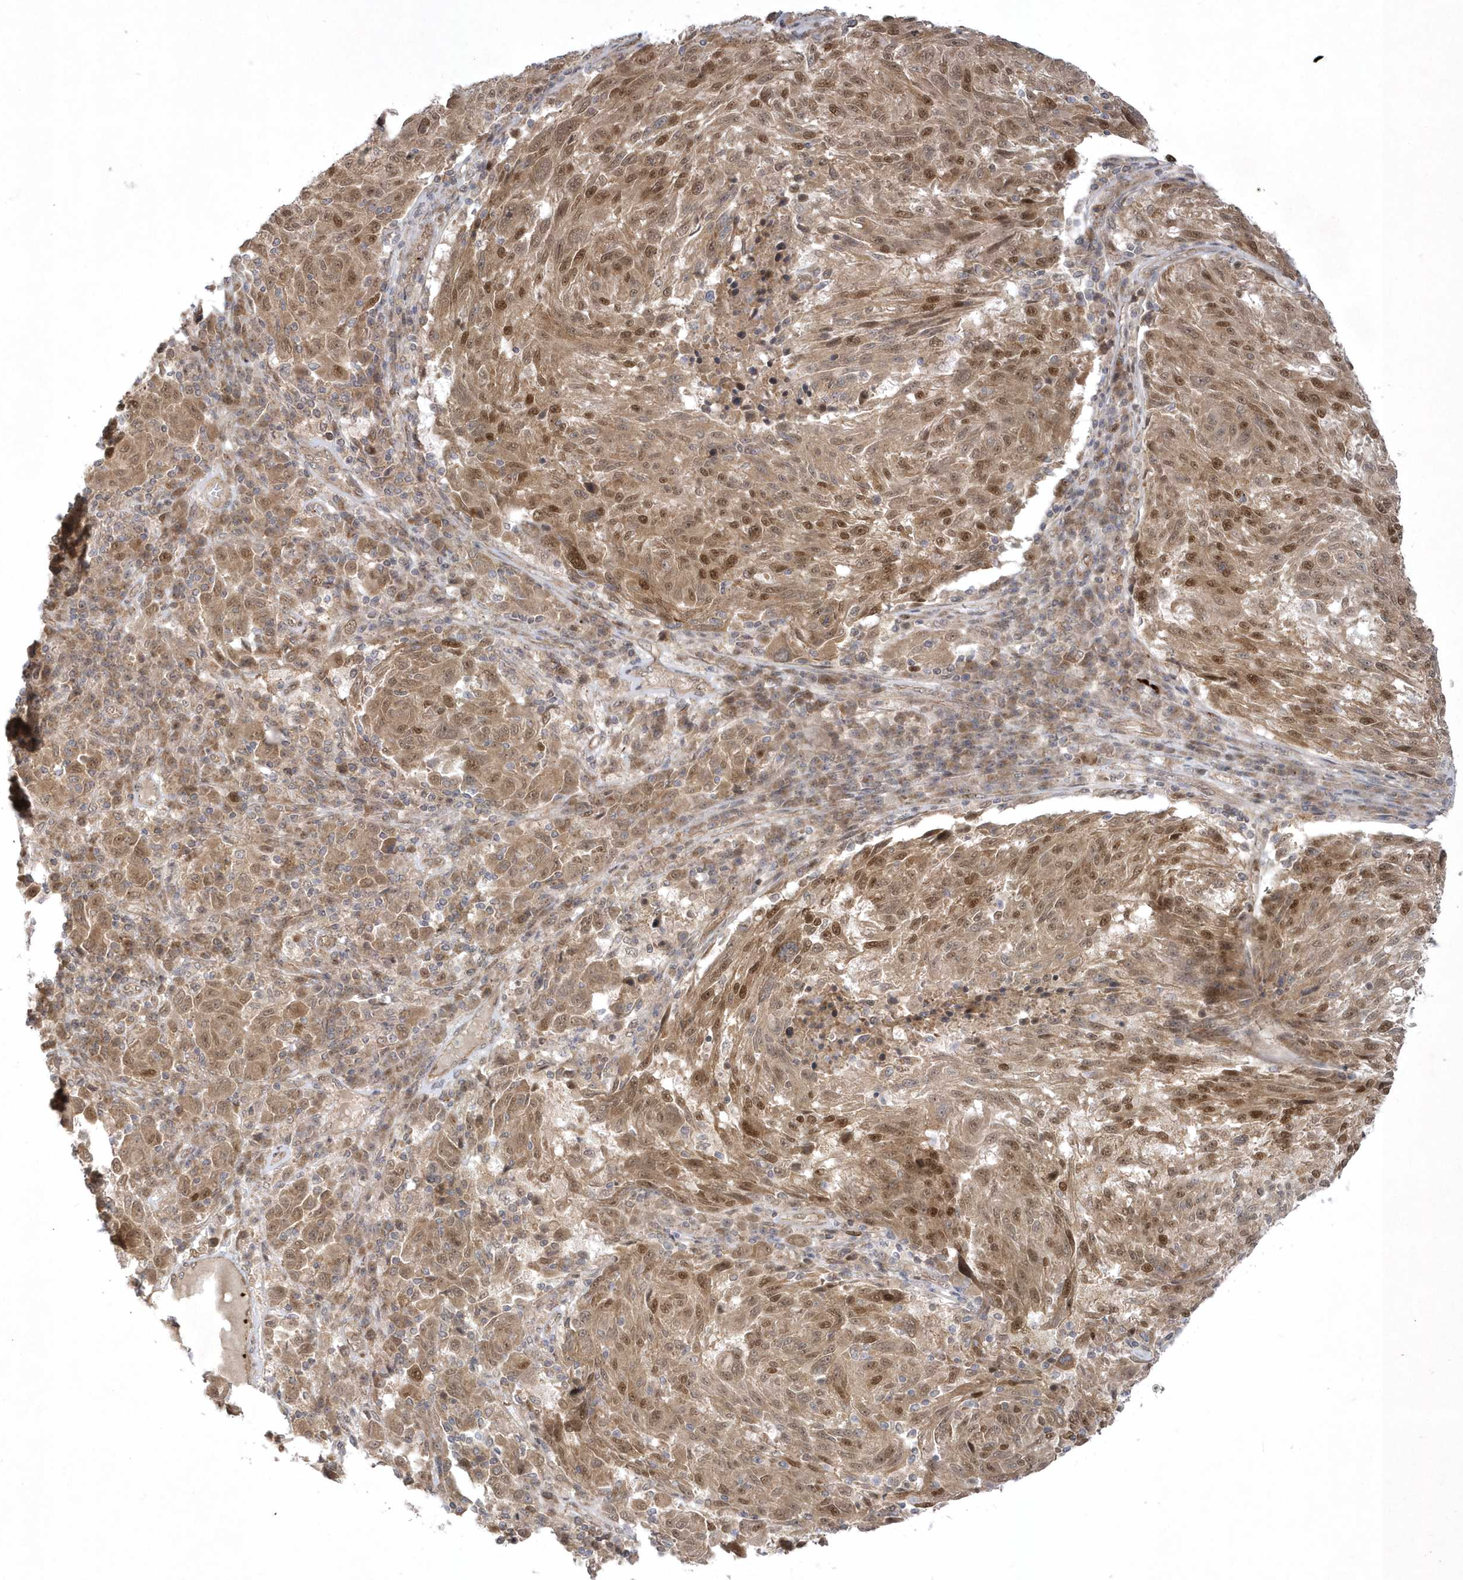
{"staining": {"intensity": "moderate", "quantity": ">75%", "location": "cytoplasmic/membranous,nuclear"}, "tissue": "melanoma", "cell_type": "Tumor cells", "image_type": "cancer", "snomed": [{"axis": "morphology", "description": "Malignant melanoma, NOS"}, {"axis": "topography", "description": "Skin"}], "caption": "Moderate cytoplasmic/membranous and nuclear protein positivity is appreciated in approximately >75% of tumor cells in malignant melanoma. The protein is stained brown, and the nuclei are stained in blue (DAB IHC with brightfield microscopy, high magnification).", "gene": "NAF1", "patient": {"sex": "male", "age": 53}}